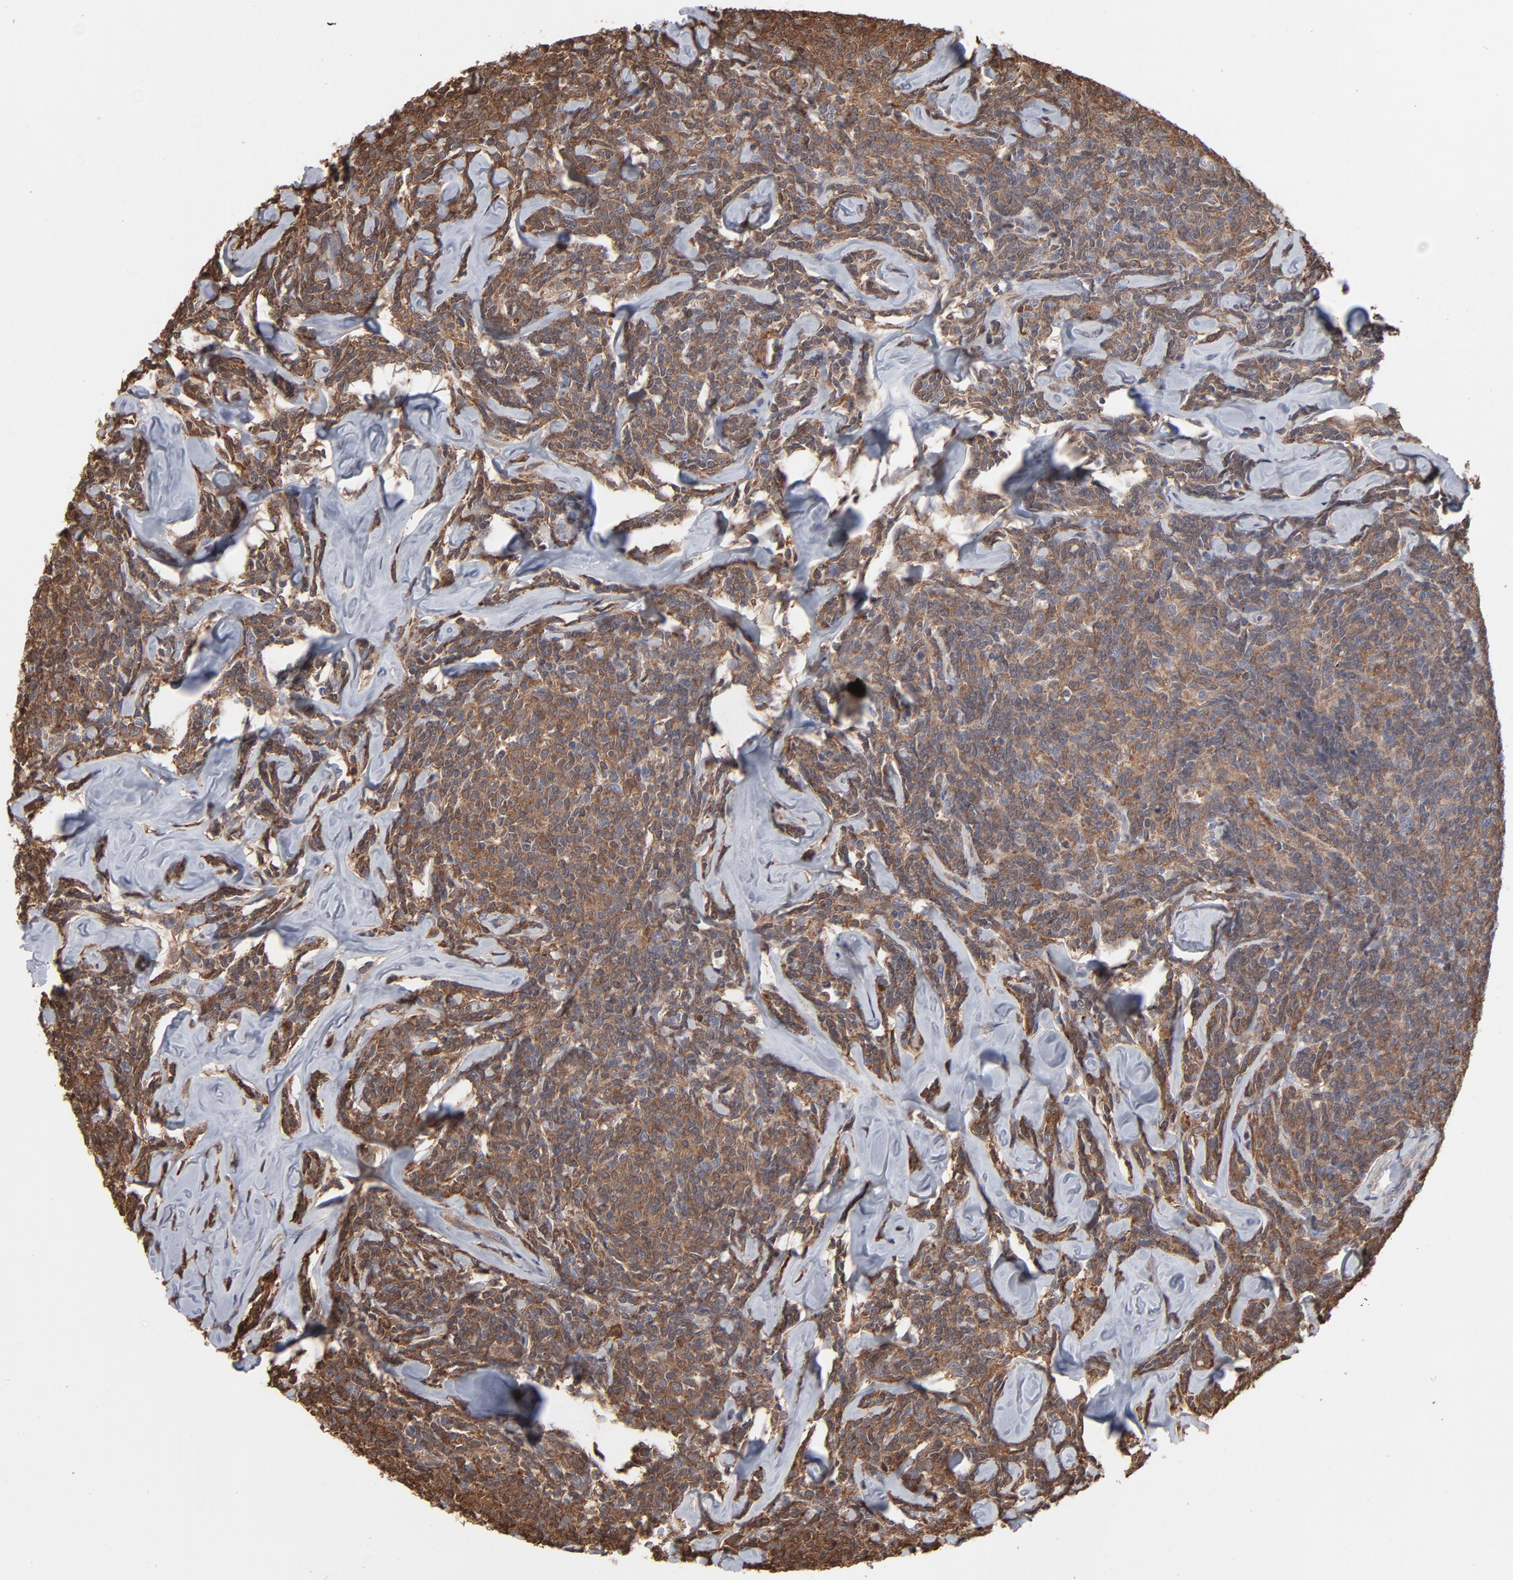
{"staining": {"intensity": "strong", "quantity": ">75%", "location": "cytoplasmic/membranous"}, "tissue": "lymphoma", "cell_type": "Tumor cells", "image_type": "cancer", "snomed": [{"axis": "morphology", "description": "Malignant lymphoma, non-Hodgkin's type, Low grade"}, {"axis": "topography", "description": "Lymph node"}], "caption": "There is high levels of strong cytoplasmic/membranous staining in tumor cells of low-grade malignant lymphoma, non-Hodgkin's type, as demonstrated by immunohistochemical staining (brown color).", "gene": "MAP2K1", "patient": {"sex": "female", "age": 56}}